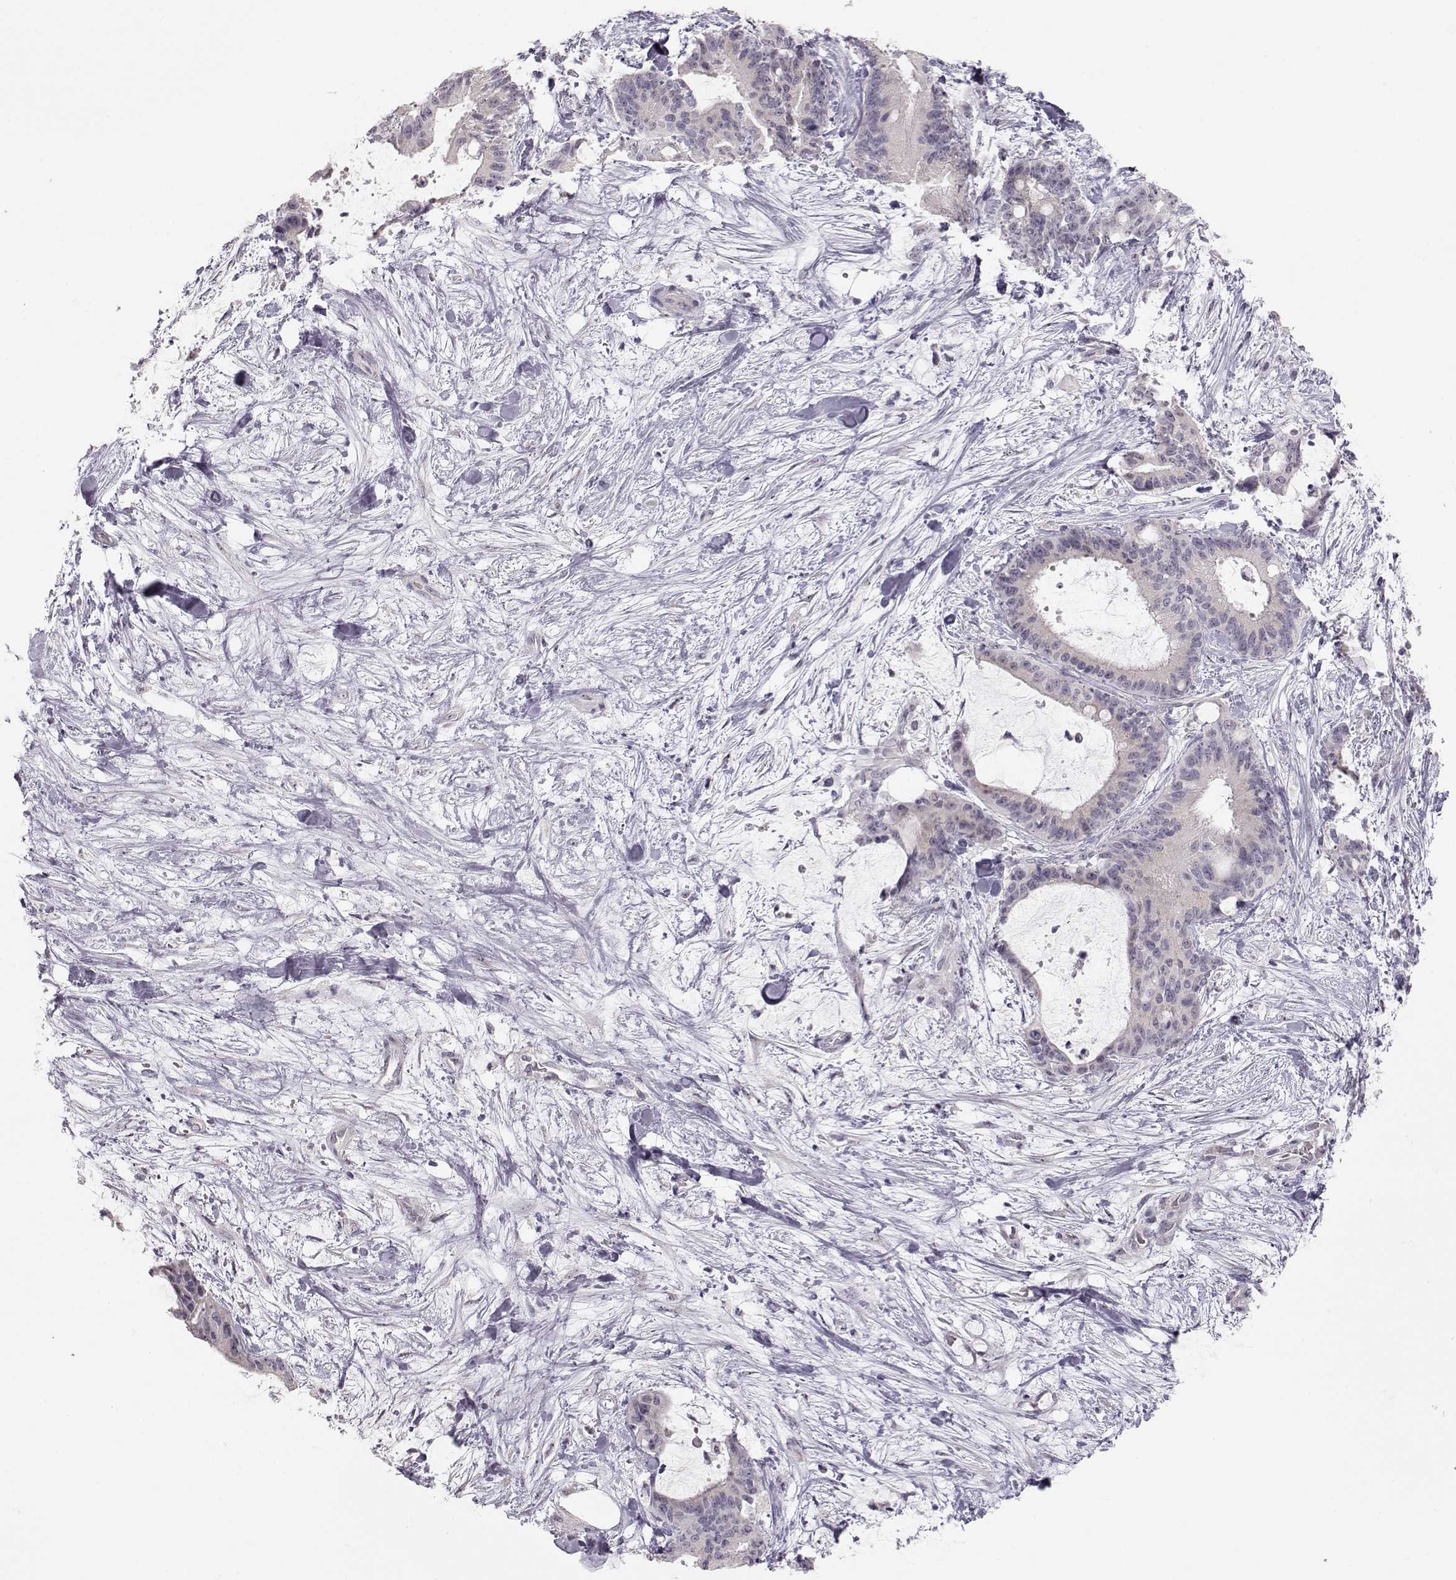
{"staining": {"intensity": "negative", "quantity": "none", "location": "none"}, "tissue": "liver cancer", "cell_type": "Tumor cells", "image_type": "cancer", "snomed": [{"axis": "morphology", "description": "Cholangiocarcinoma"}, {"axis": "topography", "description": "Liver"}], "caption": "DAB (3,3'-diaminobenzidine) immunohistochemical staining of human liver cancer displays no significant staining in tumor cells.", "gene": "FAM205A", "patient": {"sex": "female", "age": 73}}